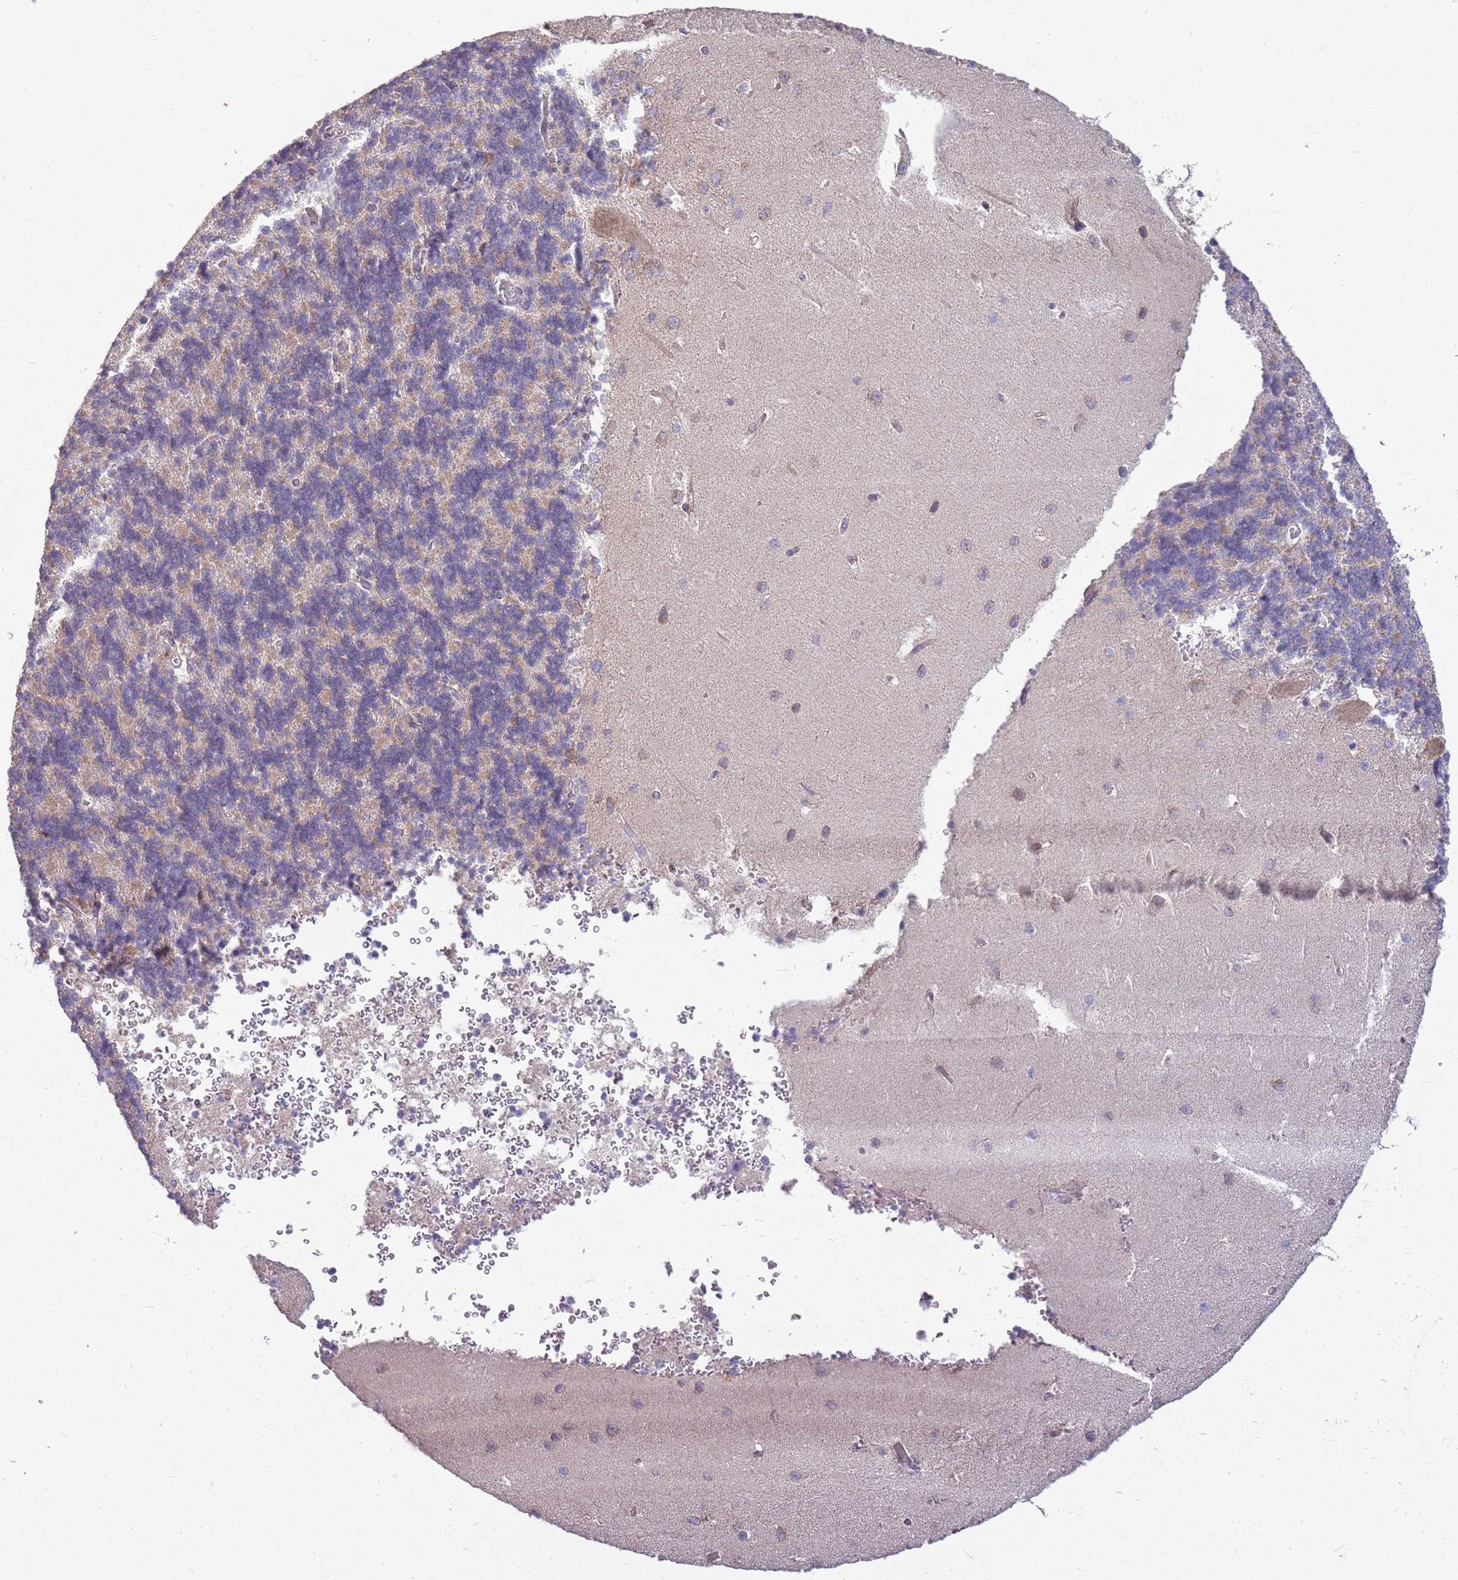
{"staining": {"intensity": "weak", "quantity": "25%-75%", "location": "cytoplasmic/membranous"}, "tissue": "cerebellum", "cell_type": "Cells in granular layer", "image_type": "normal", "snomed": [{"axis": "morphology", "description": "Normal tissue, NOS"}, {"axis": "topography", "description": "Cerebellum"}], "caption": "The immunohistochemical stain shows weak cytoplasmic/membranous positivity in cells in granular layer of unremarkable cerebellum. (DAB (3,3'-diaminobenzidine) IHC, brown staining for protein, blue staining for nuclei).", "gene": "PPP1R27", "patient": {"sex": "male", "age": 37}}